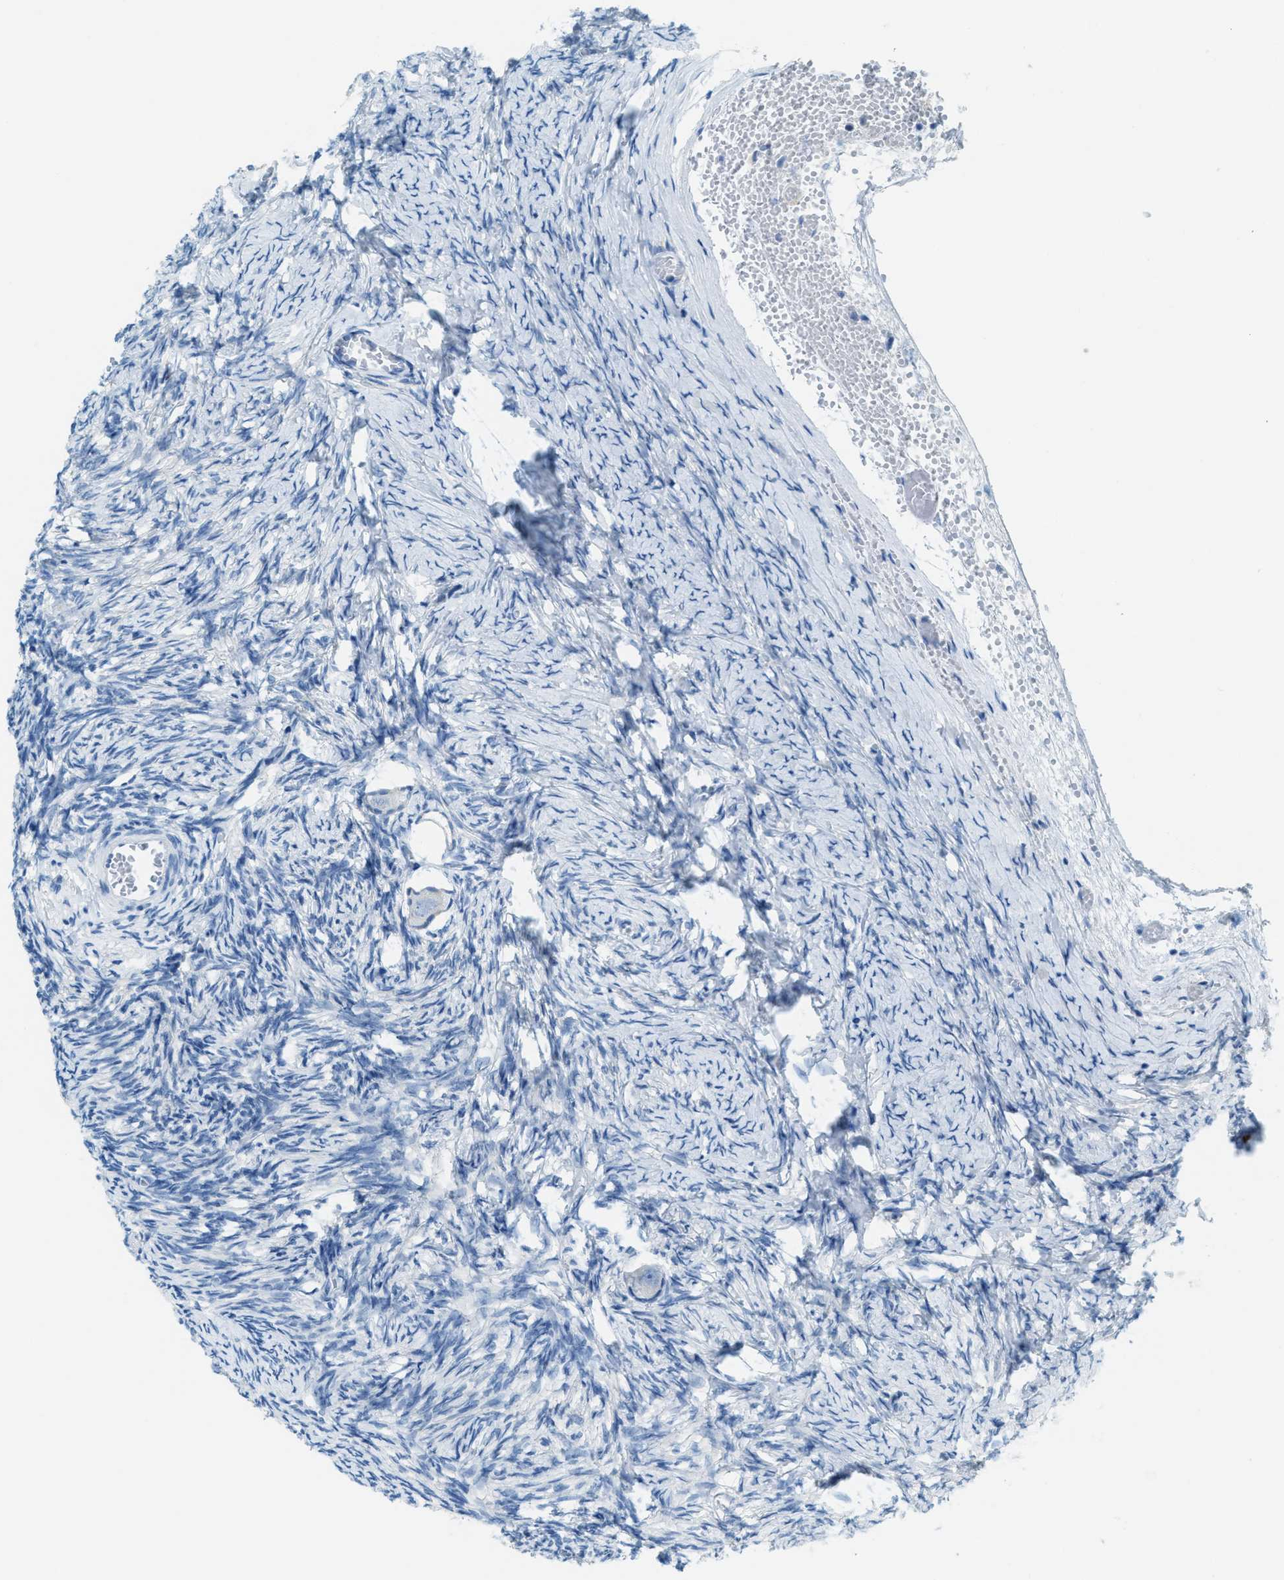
{"staining": {"intensity": "negative", "quantity": "none", "location": "none"}, "tissue": "ovary", "cell_type": "Follicle cells", "image_type": "normal", "snomed": [{"axis": "morphology", "description": "Normal tissue, NOS"}, {"axis": "topography", "description": "Ovary"}], "caption": "The histopathology image reveals no staining of follicle cells in unremarkable ovary. (Brightfield microscopy of DAB immunohistochemistry (IHC) at high magnification).", "gene": "MATCAP2", "patient": {"sex": "female", "age": 27}}